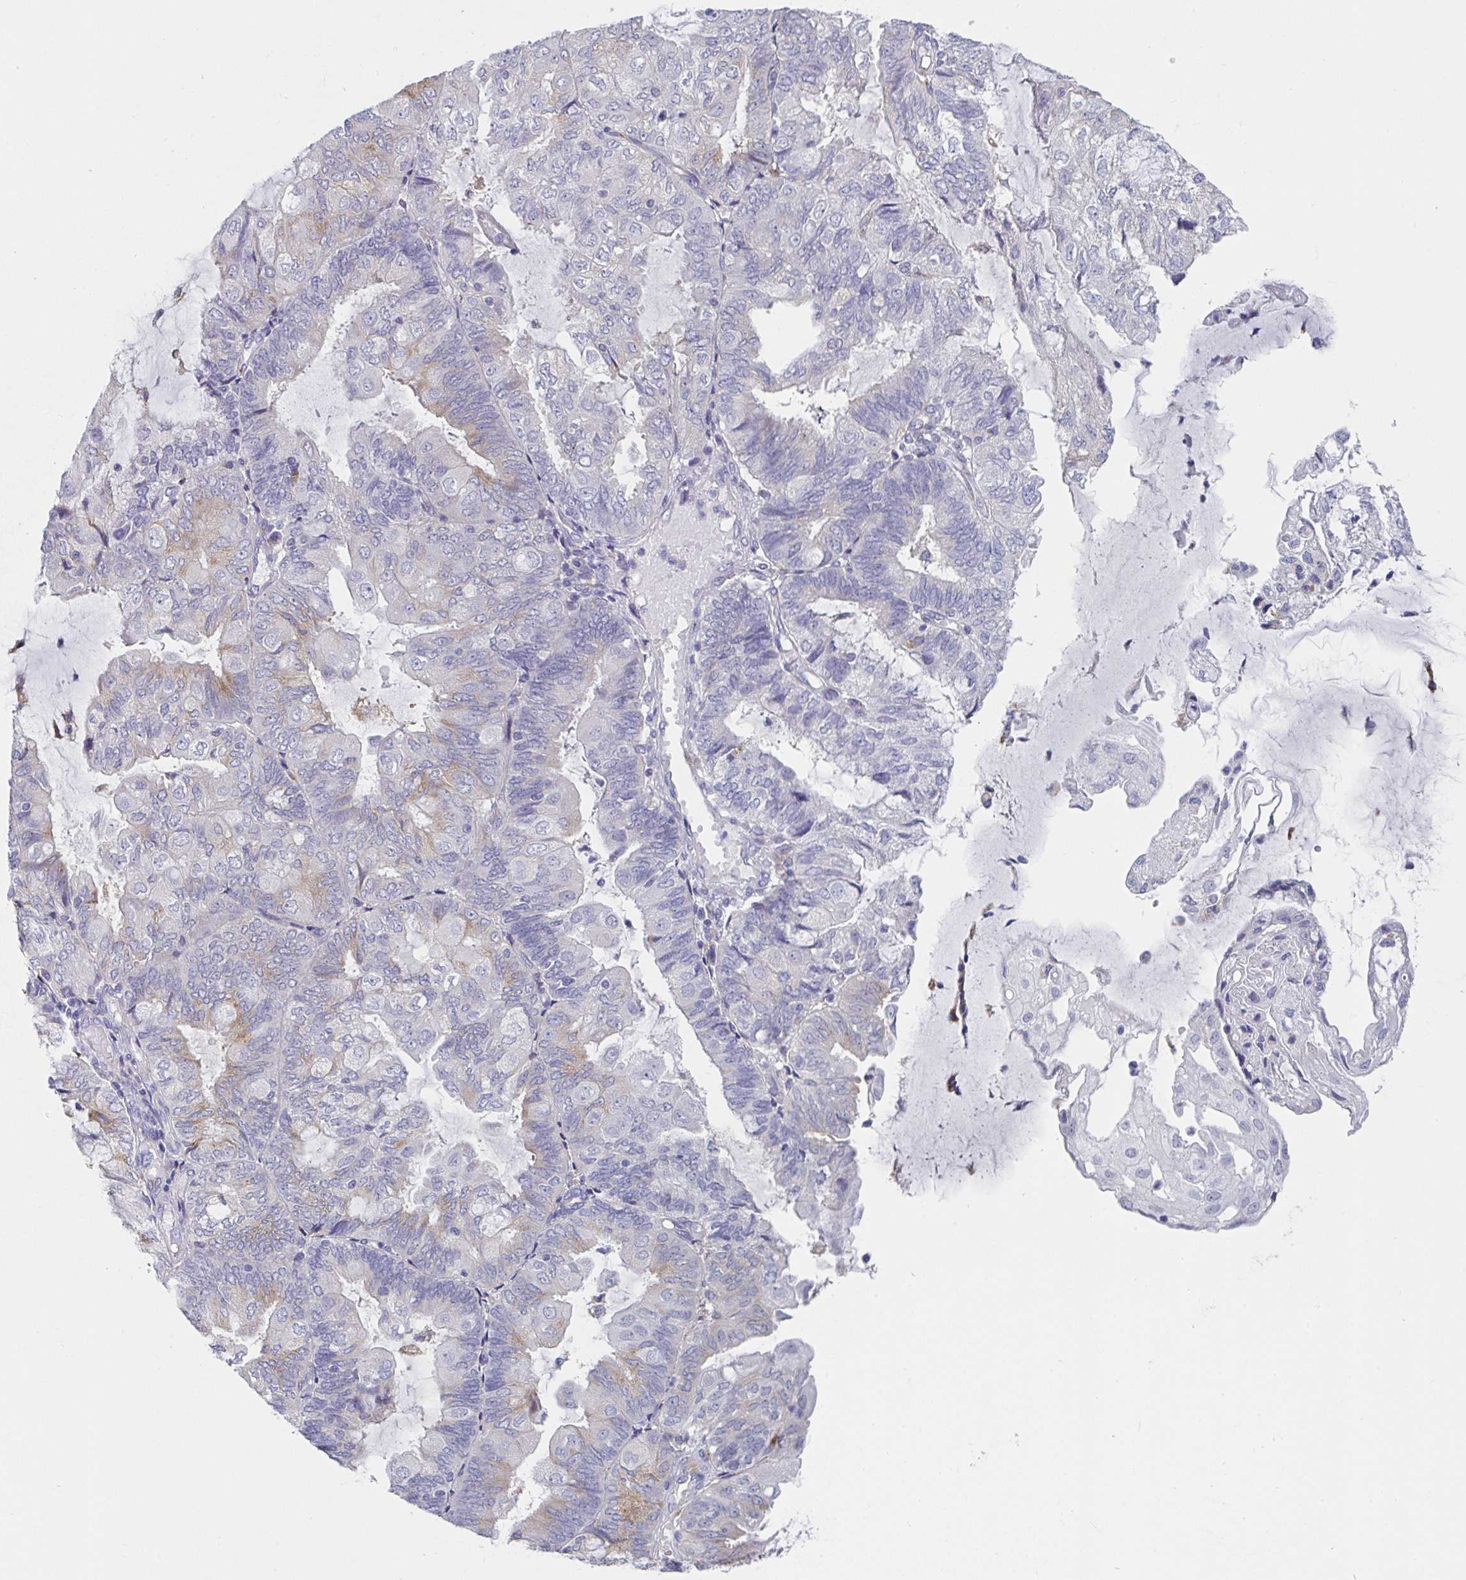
{"staining": {"intensity": "weak", "quantity": "25%-75%", "location": "cytoplasmic/membranous"}, "tissue": "endometrial cancer", "cell_type": "Tumor cells", "image_type": "cancer", "snomed": [{"axis": "morphology", "description": "Adenocarcinoma, NOS"}, {"axis": "topography", "description": "Endometrium"}], "caption": "Protein staining of adenocarcinoma (endometrial) tissue demonstrates weak cytoplasmic/membranous staining in about 25%-75% of tumor cells.", "gene": "TAS2R39", "patient": {"sex": "female", "age": 81}}